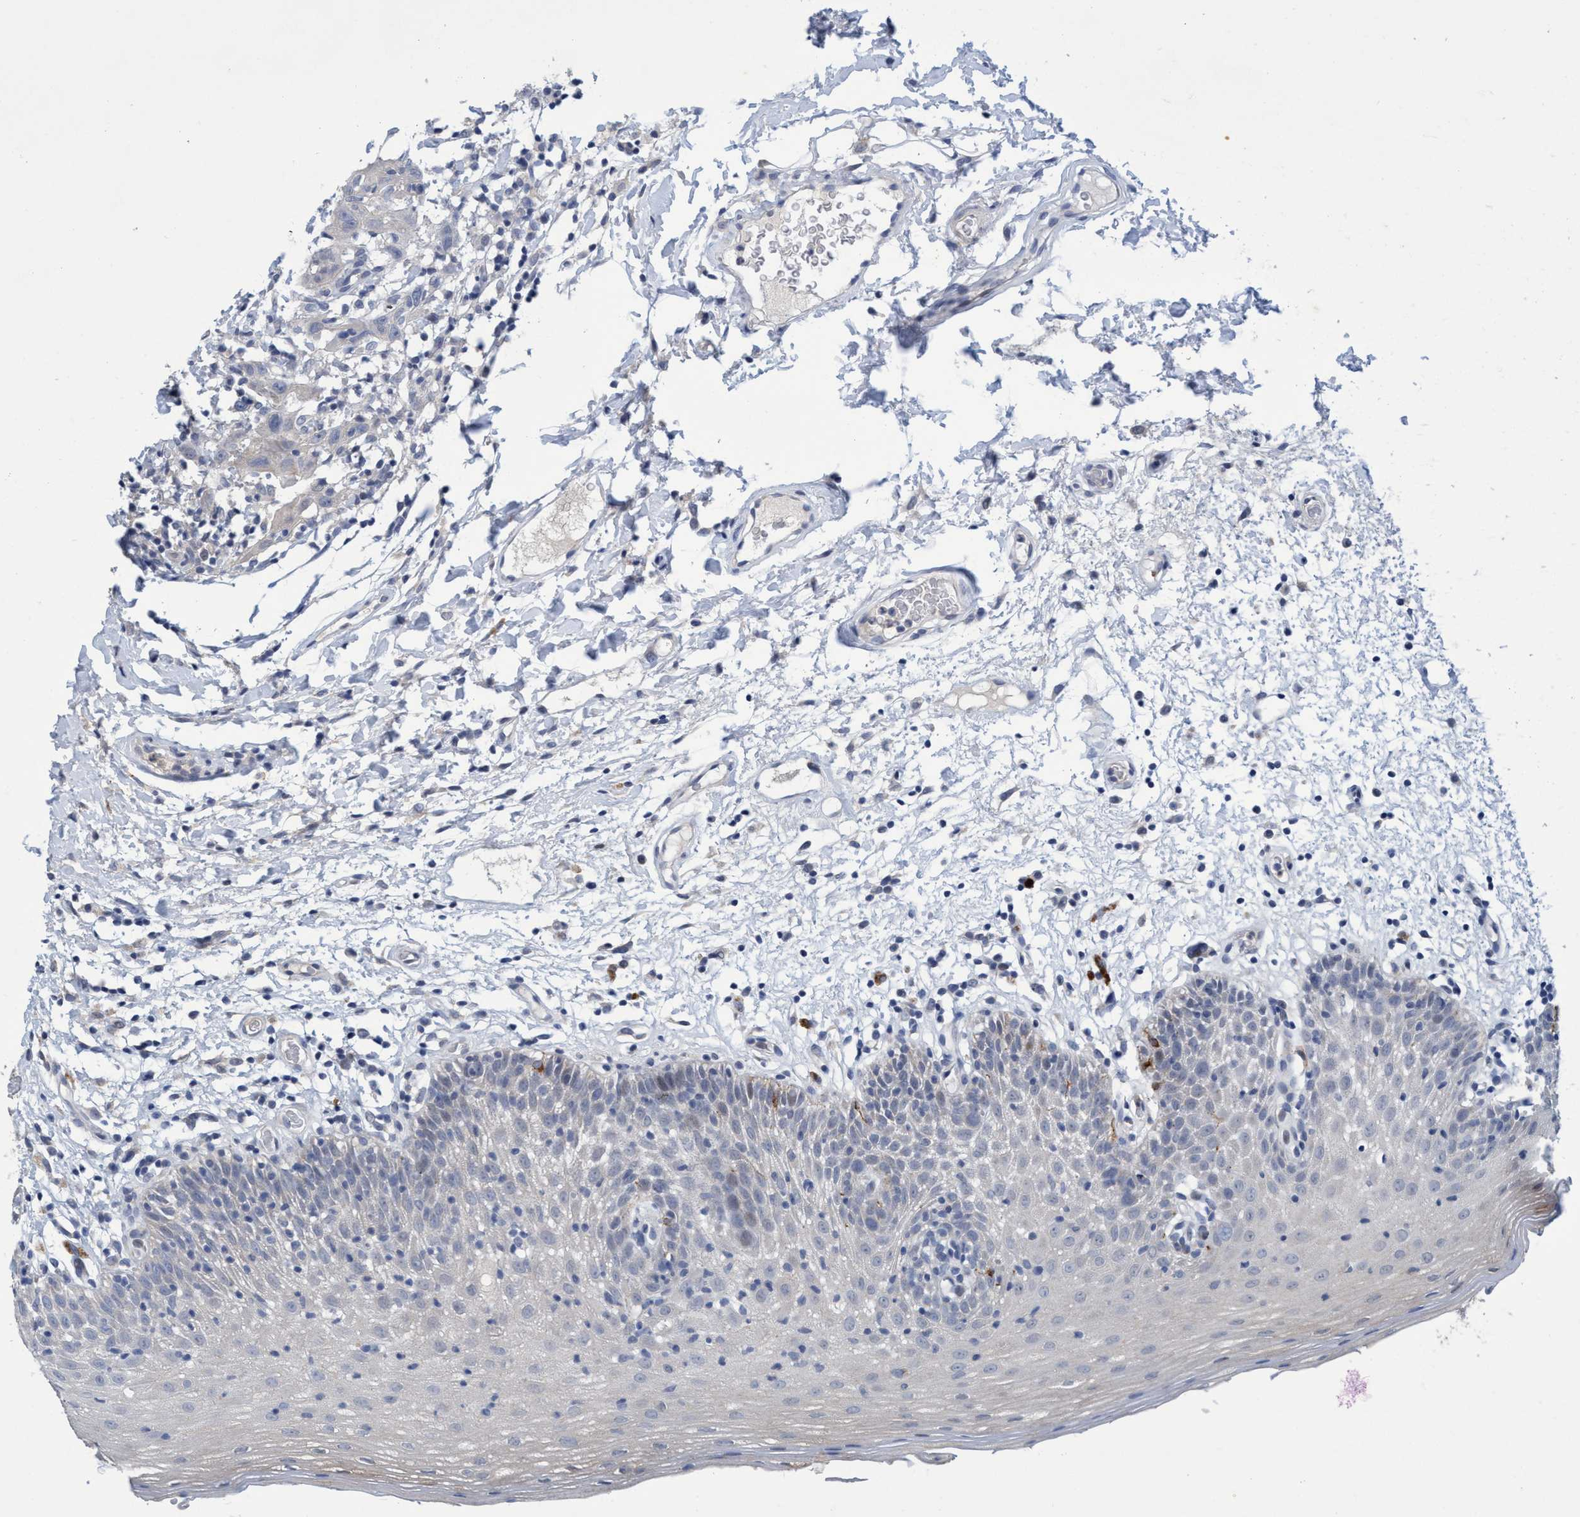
{"staining": {"intensity": "negative", "quantity": "none", "location": "none"}, "tissue": "oral mucosa", "cell_type": "Squamous epithelial cells", "image_type": "normal", "snomed": [{"axis": "morphology", "description": "Normal tissue, NOS"}, {"axis": "morphology", "description": "Squamous cell carcinoma, NOS"}, {"axis": "topography", "description": "Skeletal muscle"}, {"axis": "topography", "description": "Oral tissue"}, {"axis": "topography", "description": "Head-Neck"}], "caption": "This is an immunohistochemistry (IHC) histopathology image of normal oral mucosa. There is no positivity in squamous epithelial cells.", "gene": "ZNF677", "patient": {"sex": "male", "age": 71}}